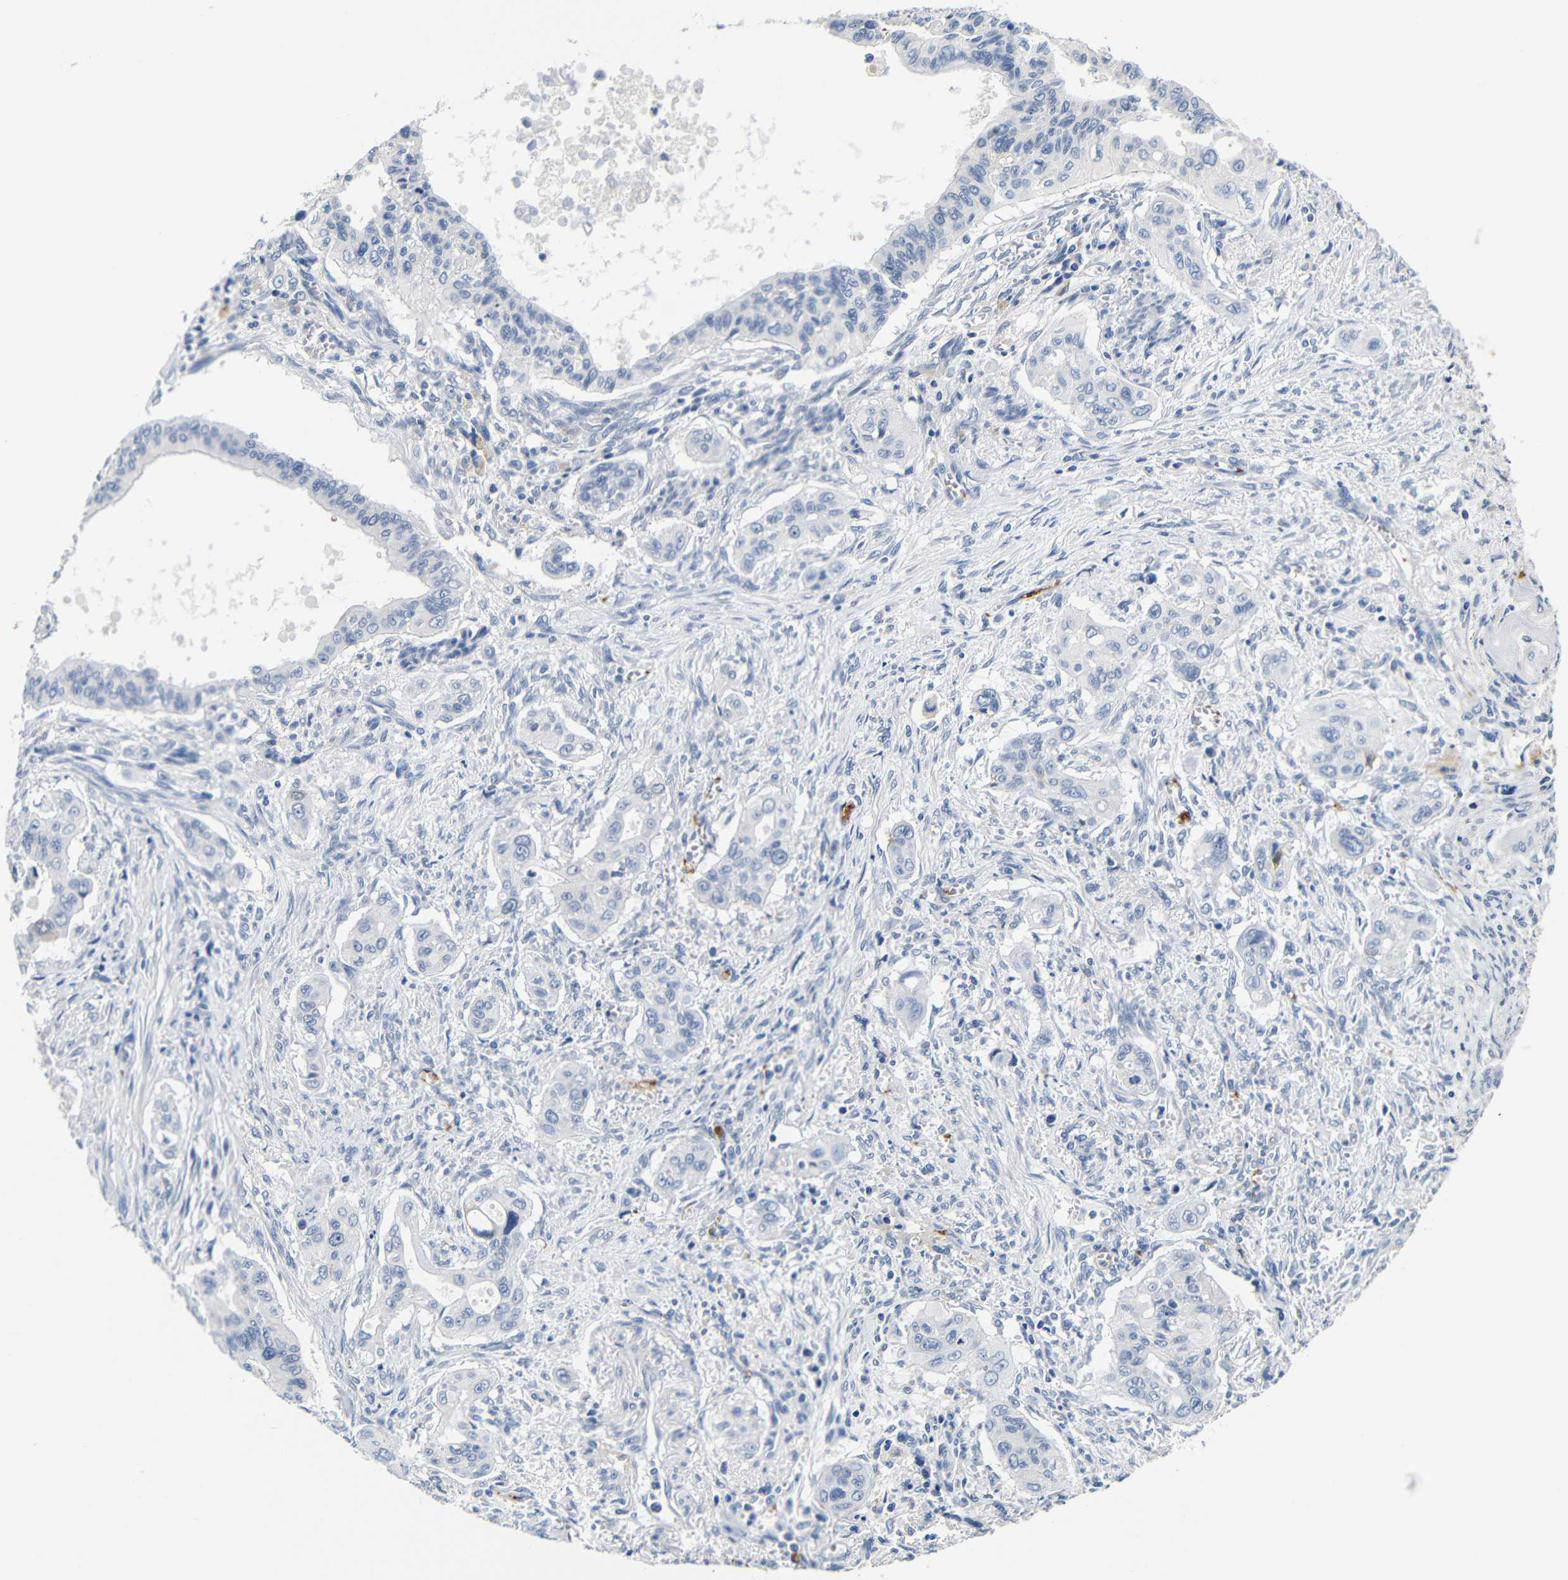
{"staining": {"intensity": "negative", "quantity": "none", "location": "none"}, "tissue": "pancreatic cancer", "cell_type": "Tumor cells", "image_type": "cancer", "snomed": [{"axis": "morphology", "description": "Adenocarcinoma, NOS"}, {"axis": "topography", "description": "Pancreas"}], "caption": "Tumor cells are negative for protein expression in human pancreatic adenocarcinoma. (Brightfield microscopy of DAB (3,3'-diaminobenzidine) immunohistochemistry (IHC) at high magnification).", "gene": "GP1BA", "patient": {"sex": "male", "age": 77}}